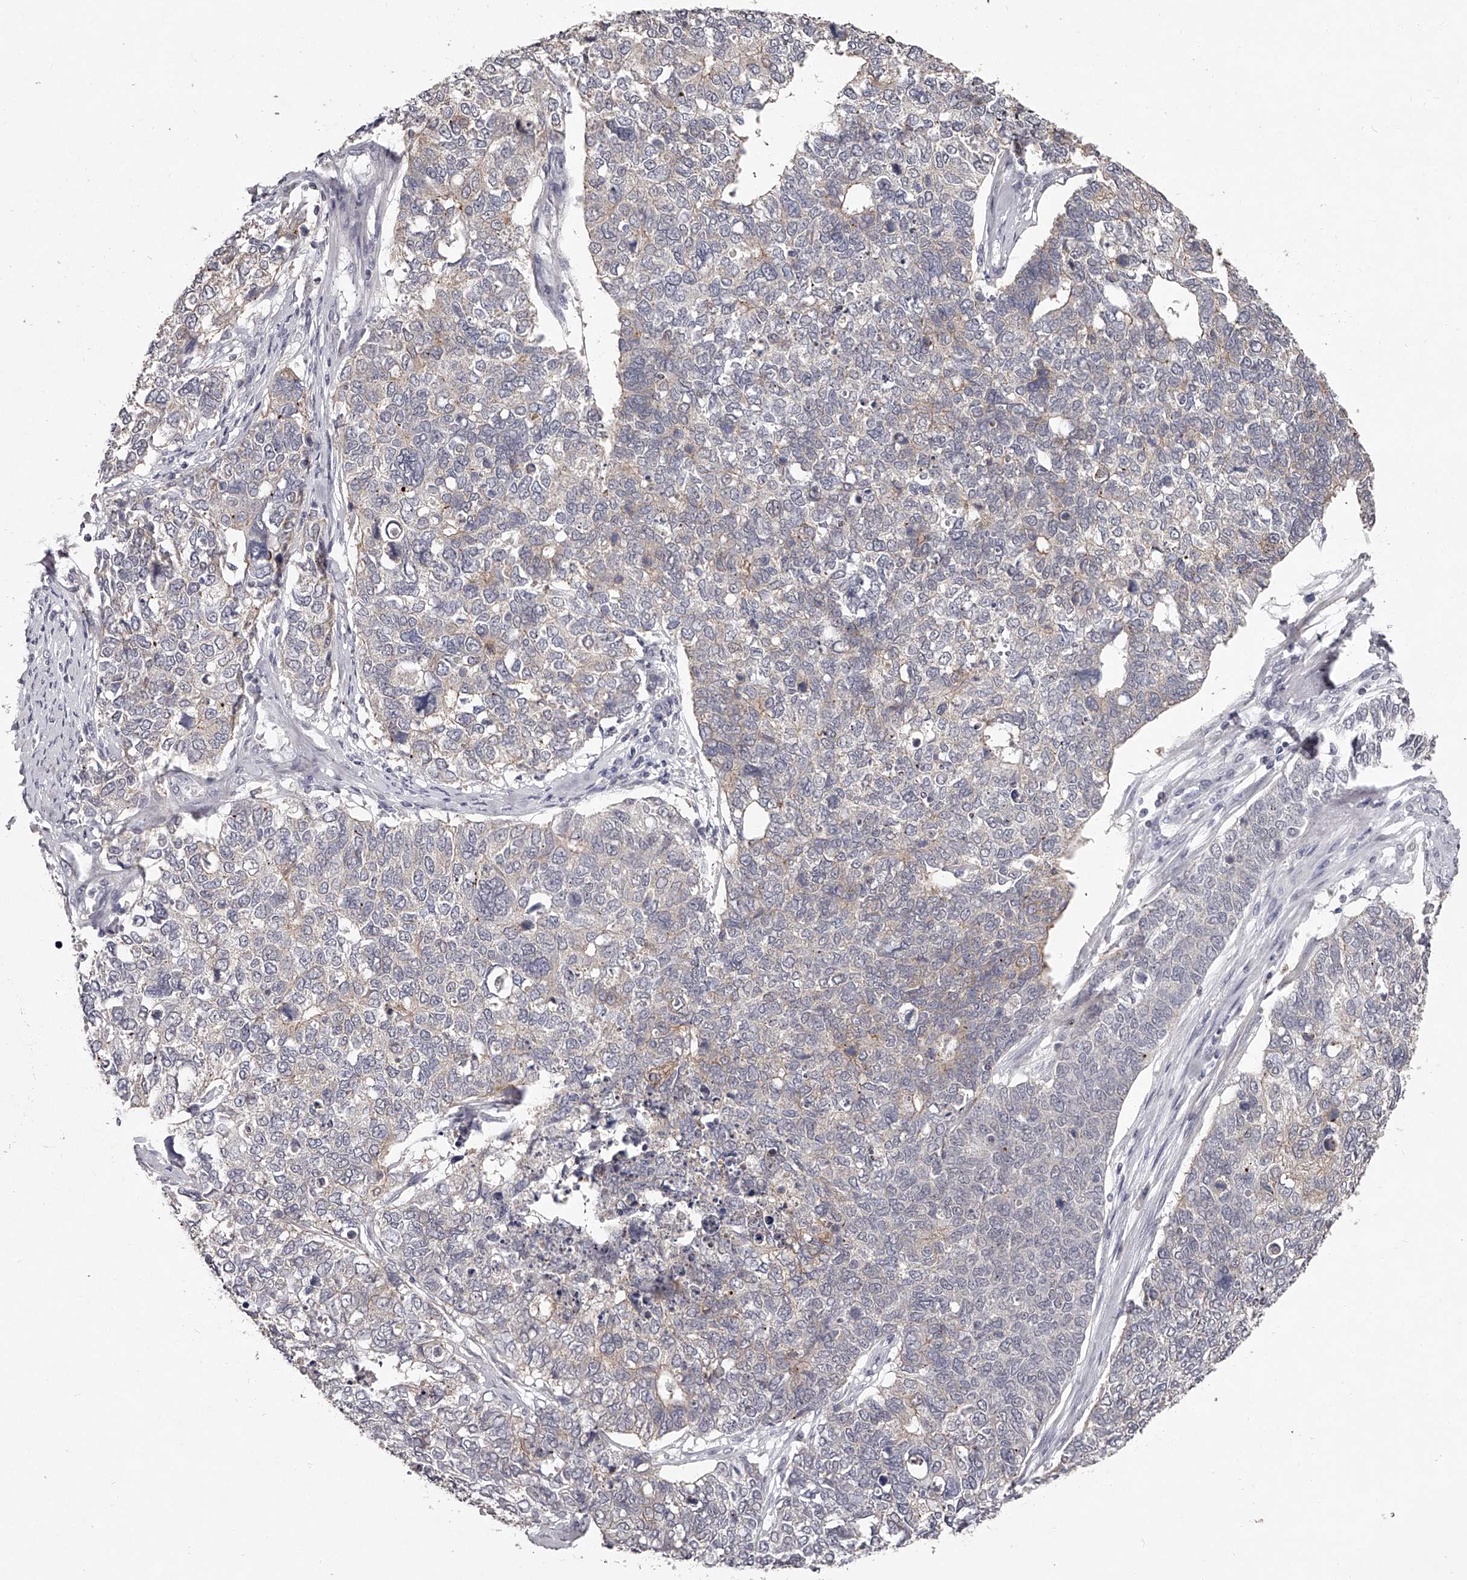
{"staining": {"intensity": "negative", "quantity": "none", "location": "none"}, "tissue": "cervical cancer", "cell_type": "Tumor cells", "image_type": "cancer", "snomed": [{"axis": "morphology", "description": "Squamous cell carcinoma, NOS"}, {"axis": "topography", "description": "Cervix"}], "caption": "Immunohistochemistry image of cervical squamous cell carcinoma stained for a protein (brown), which demonstrates no positivity in tumor cells. The staining was performed using DAB to visualize the protein expression in brown, while the nuclei were stained in blue with hematoxylin (Magnification: 20x).", "gene": "NT5DC1", "patient": {"sex": "female", "age": 63}}